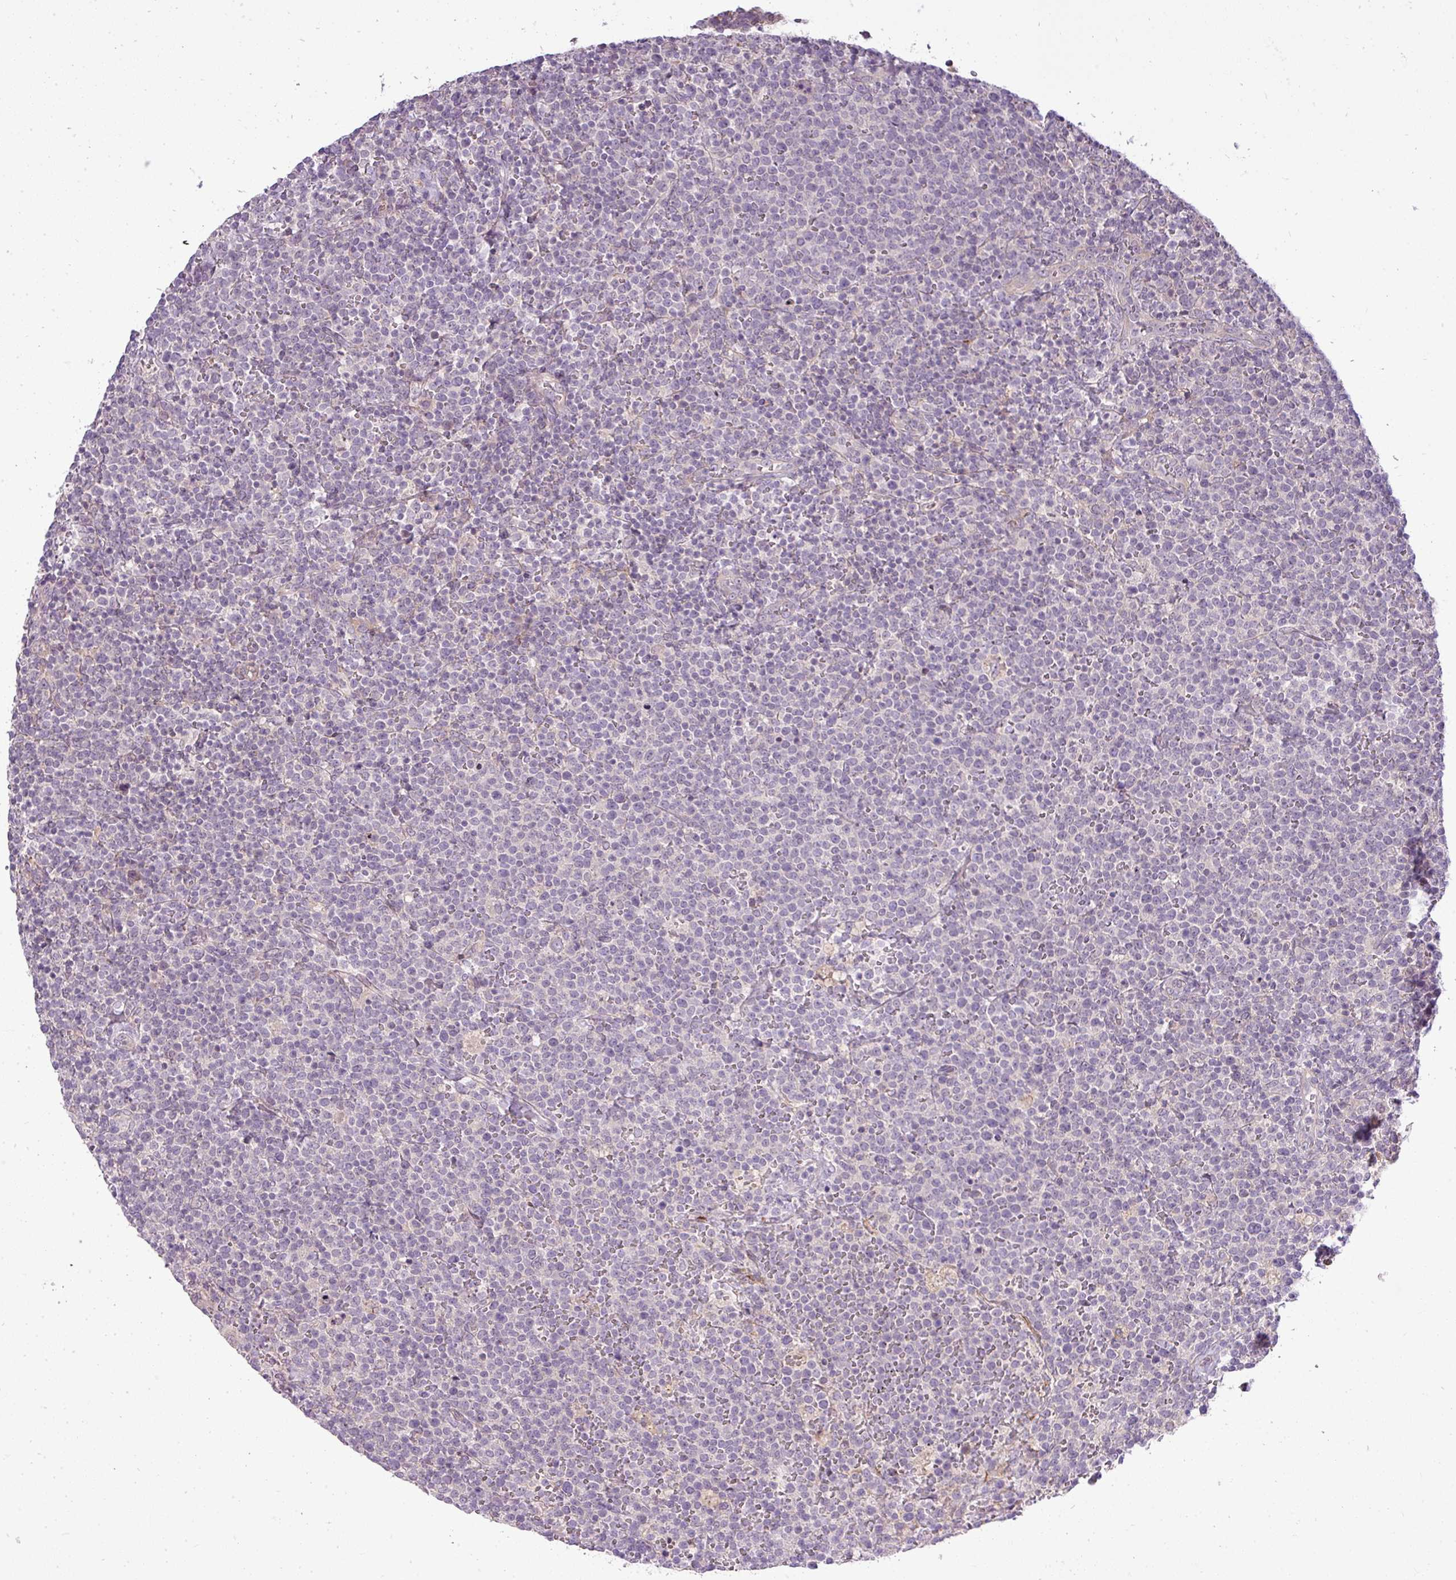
{"staining": {"intensity": "negative", "quantity": "none", "location": "none"}, "tissue": "lymphoma", "cell_type": "Tumor cells", "image_type": "cancer", "snomed": [{"axis": "morphology", "description": "Malignant lymphoma, non-Hodgkin's type, High grade"}, {"axis": "topography", "description": "Lymph node"}], "caption": "This is a image of IHC staining of lymphoma, which shows no expression in tumor cells.", "gene": "PDRG1", "patient": {"sex": "male", "age": 61}}